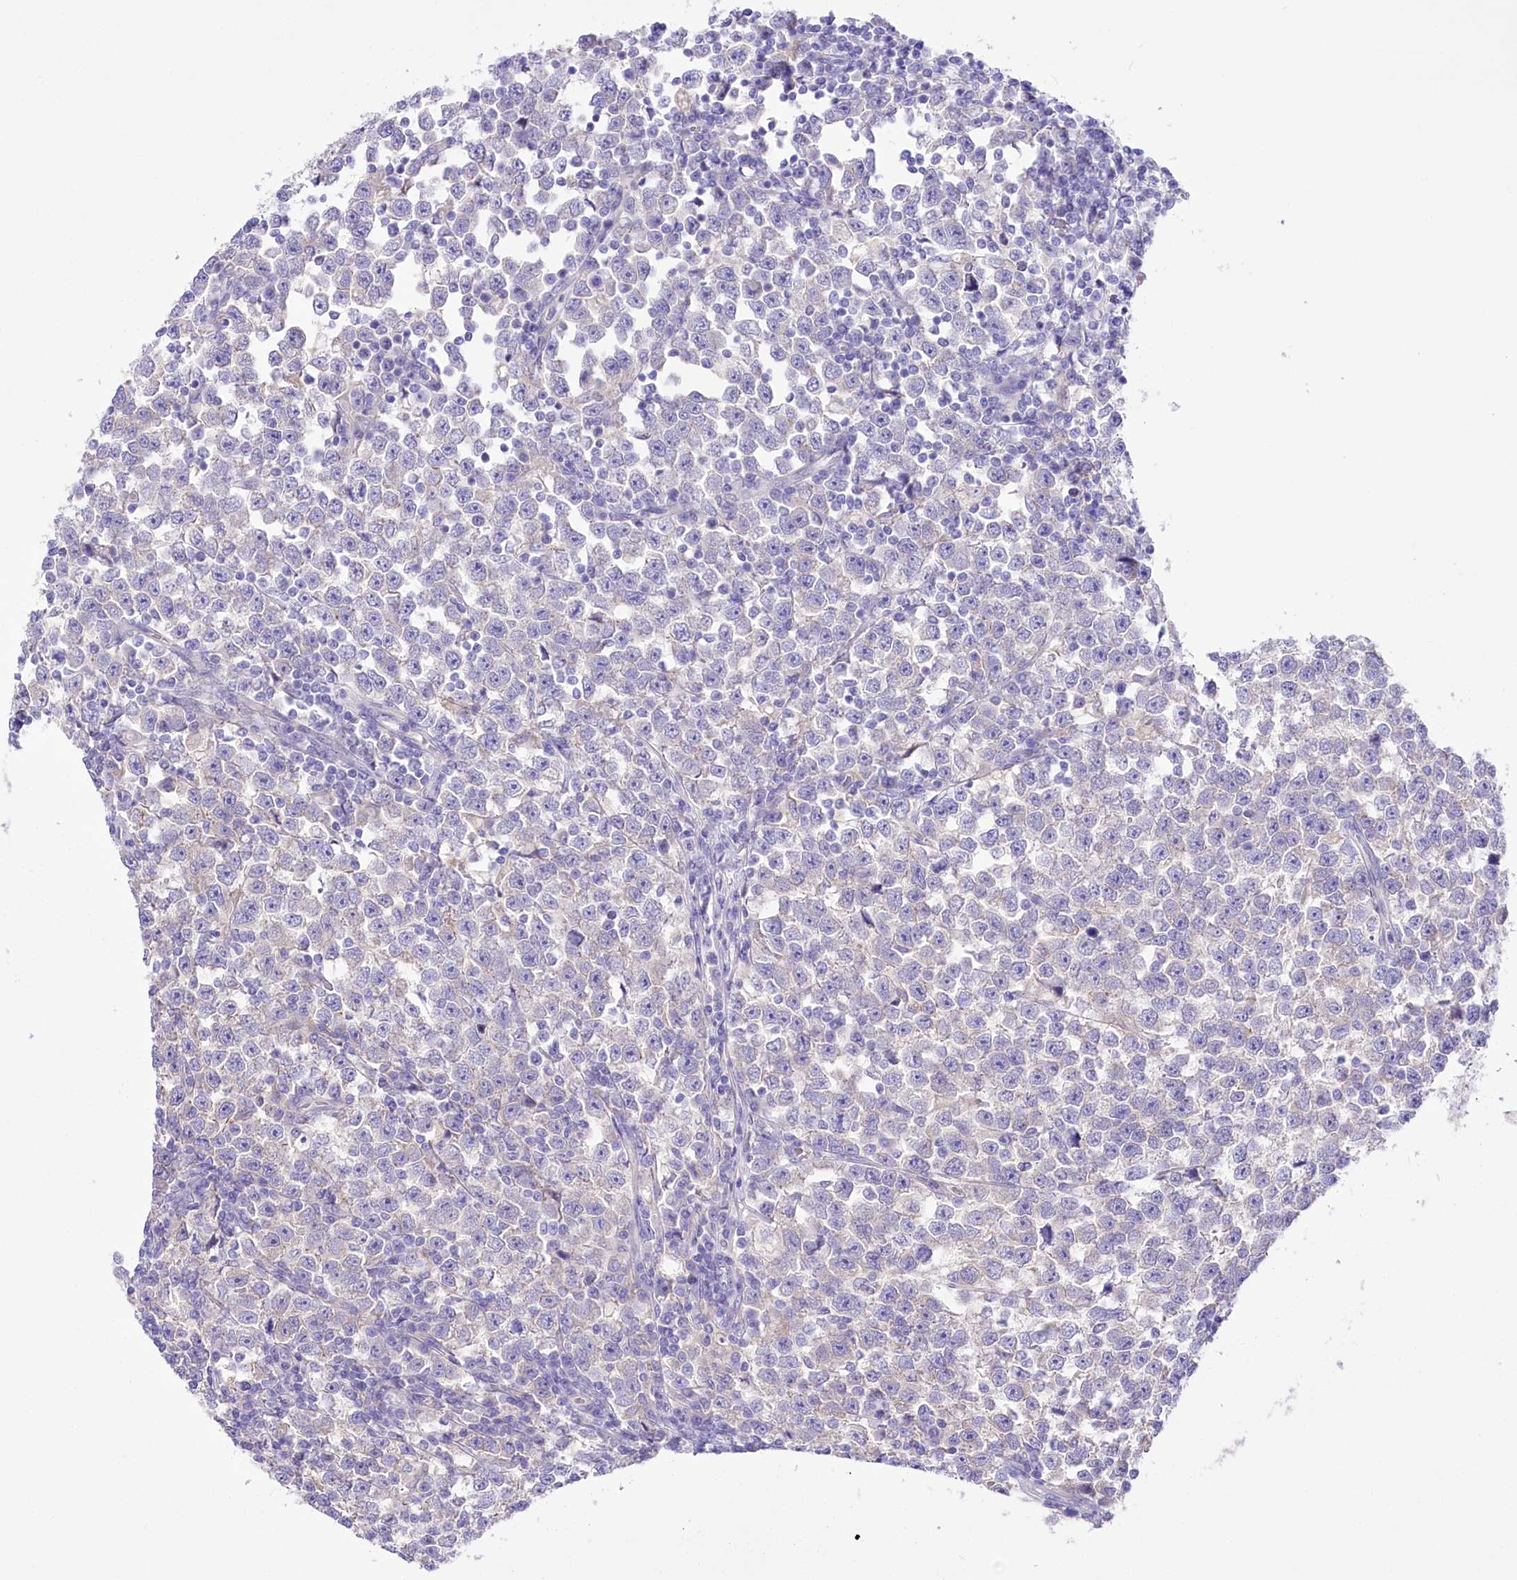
{"staining": {"intensity": "negative", "quantity": "none", "location": "none"}, "tissue": "testis cancer", "cell_type": "Tumor cells", "image_type": "cancer", "snomed": [{"axis": "morphology", "description": "Normal tissue, NOS"}, {"axis": "morphology", "description": "Seminoma, NOS"}, {"axis": "topography", "description": "Testis"}], "caption": "This is an immunohistochemistry image of human testis cancer. There is no positivity in tumor cells.", "gene": "LRRC34", "patient": {"sex": "male", "age": 43}}